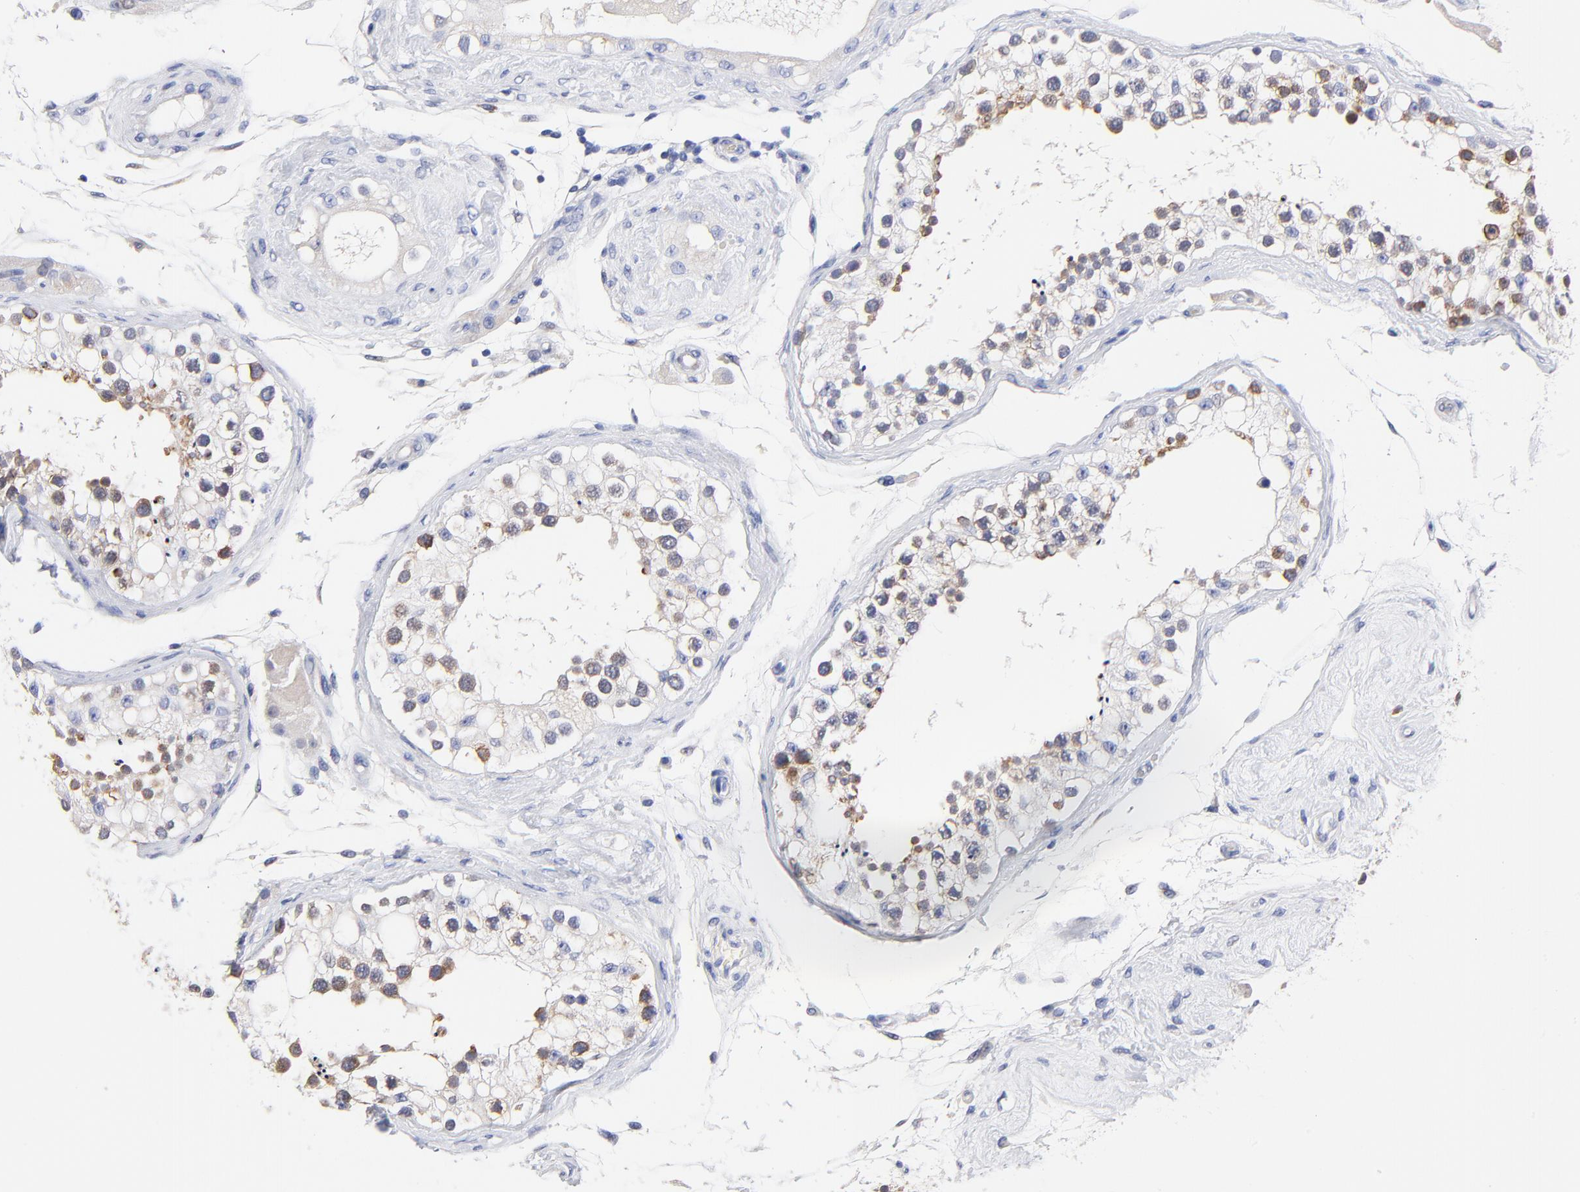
{"staining": {"intensity": "moderate", "quantity": "<25%", "location": "cytoplasmic/membranous"}, "tissue": "testis", "cell_type": "Cells in seminiferous ducts", "image_type": "normal", "snomed": [{"axis": "morphology", "description": "Normal tissue, NOS"}, {"axis": "topography", "description": "Testis"}], "caption": "The immunohistochemical stain shows moderate cytoplasmic/membranous expression in cells in seminiferous ducts of benign testis. The staining is performed using DAB (3,3'-diaminobenzidine) brown chromogen to label protein expression. The nuclei are counter-stained blue using hematoxylin.", "gene": "LAX1", "patient": {"sex": "male", "age": 68}}